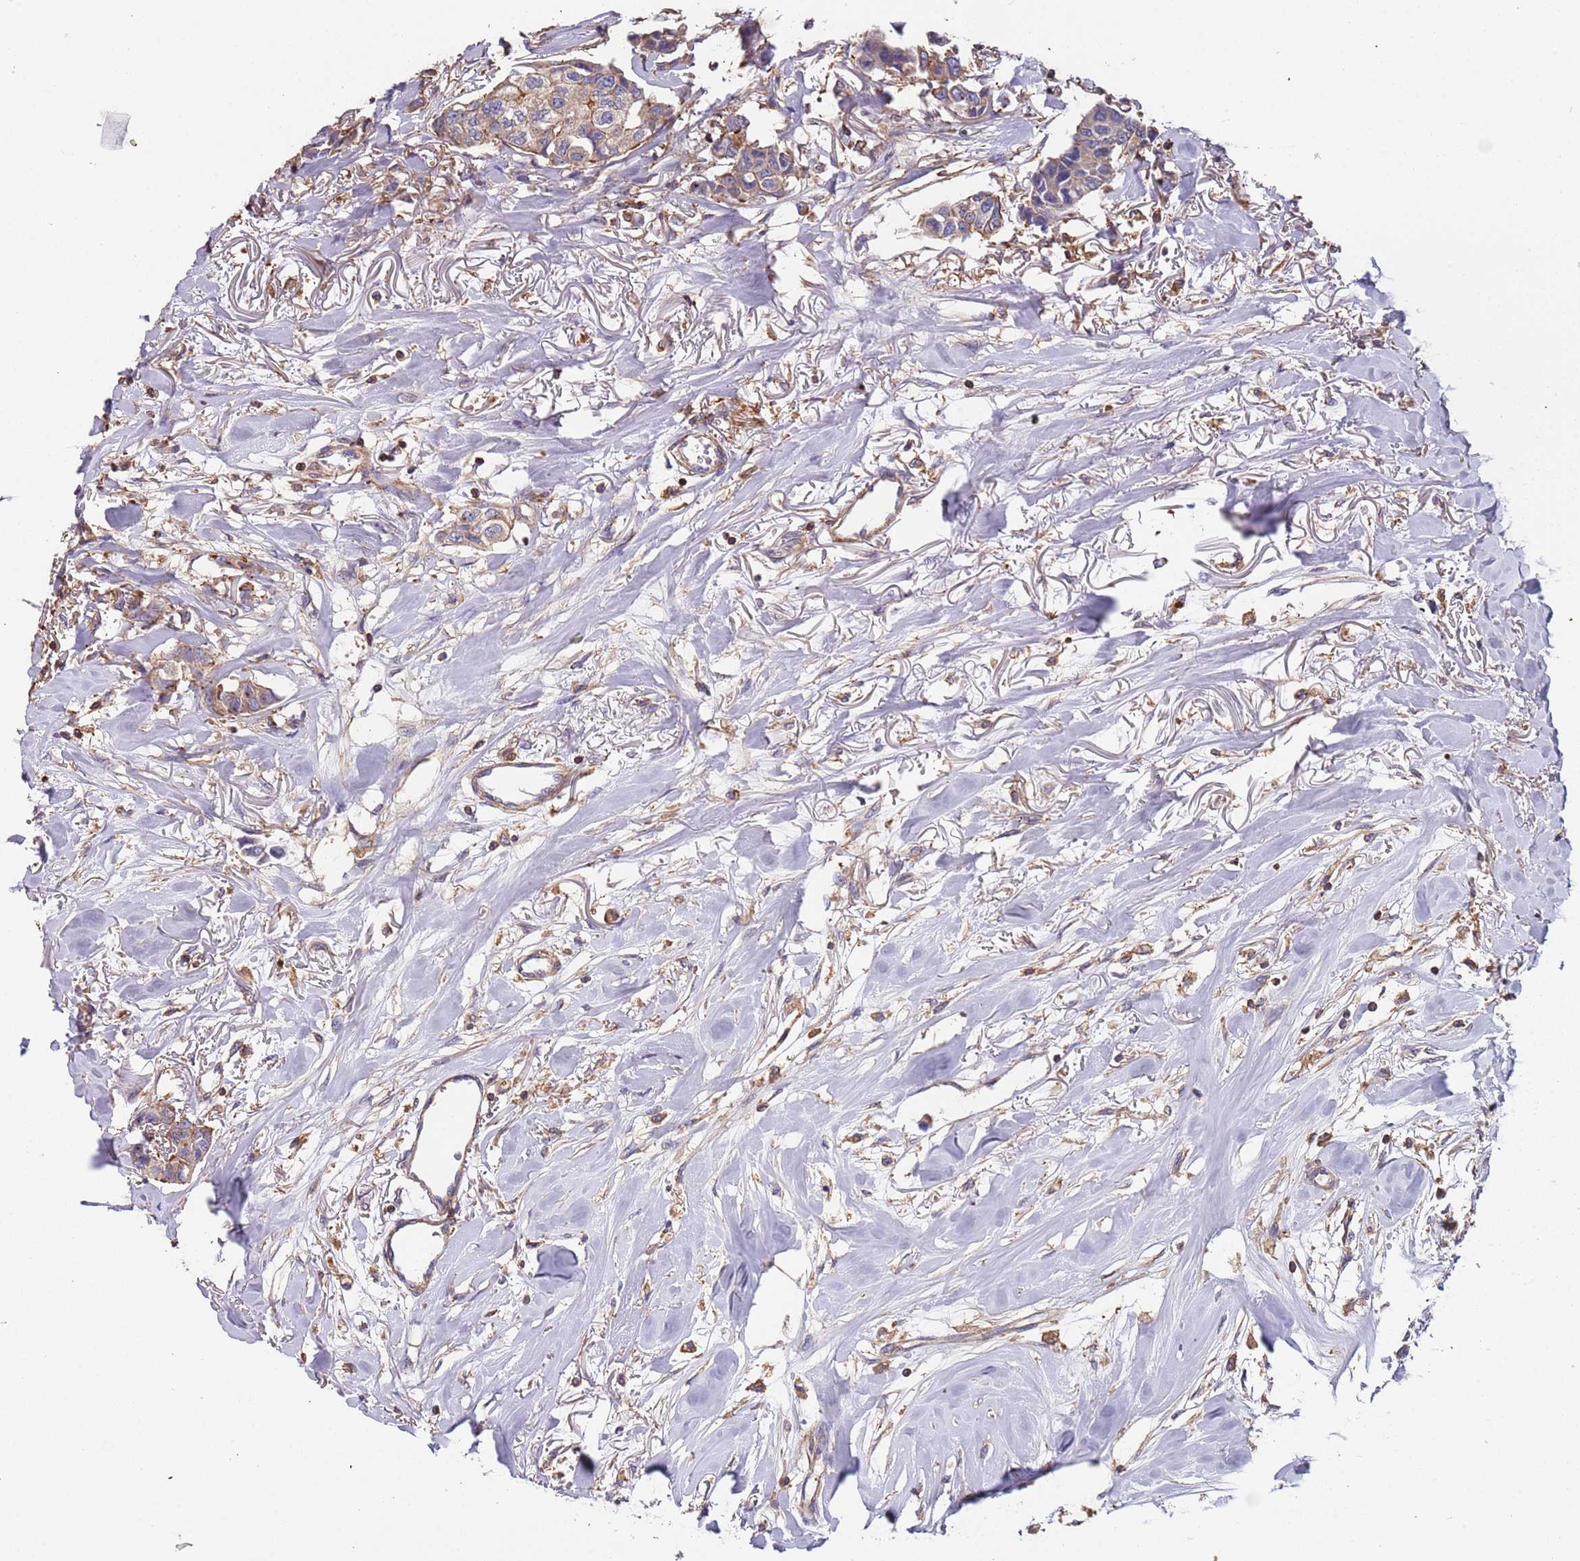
{"staining": {"intensity": "weak", "quantity": ">75%", "location": "cytoplasmic/membranous"}, "tissue": "breast cancer", "cell_type": "Tumor cells", "image_type": "cancer", "snomed": [{"axis": "morphology", "description": "Duct carcinoma"}, {"axis": "topography", "description": "Breast"}], "caption": "Breast cancer (invasive ductal carcinoma) stained with immunohistochemistry (IHC) shows weak cytoplasmic/membranous positivity in approximately >75% of tumor cells.", "gene": "SYT4", "patient": {"sex": "female", "age": 80}}